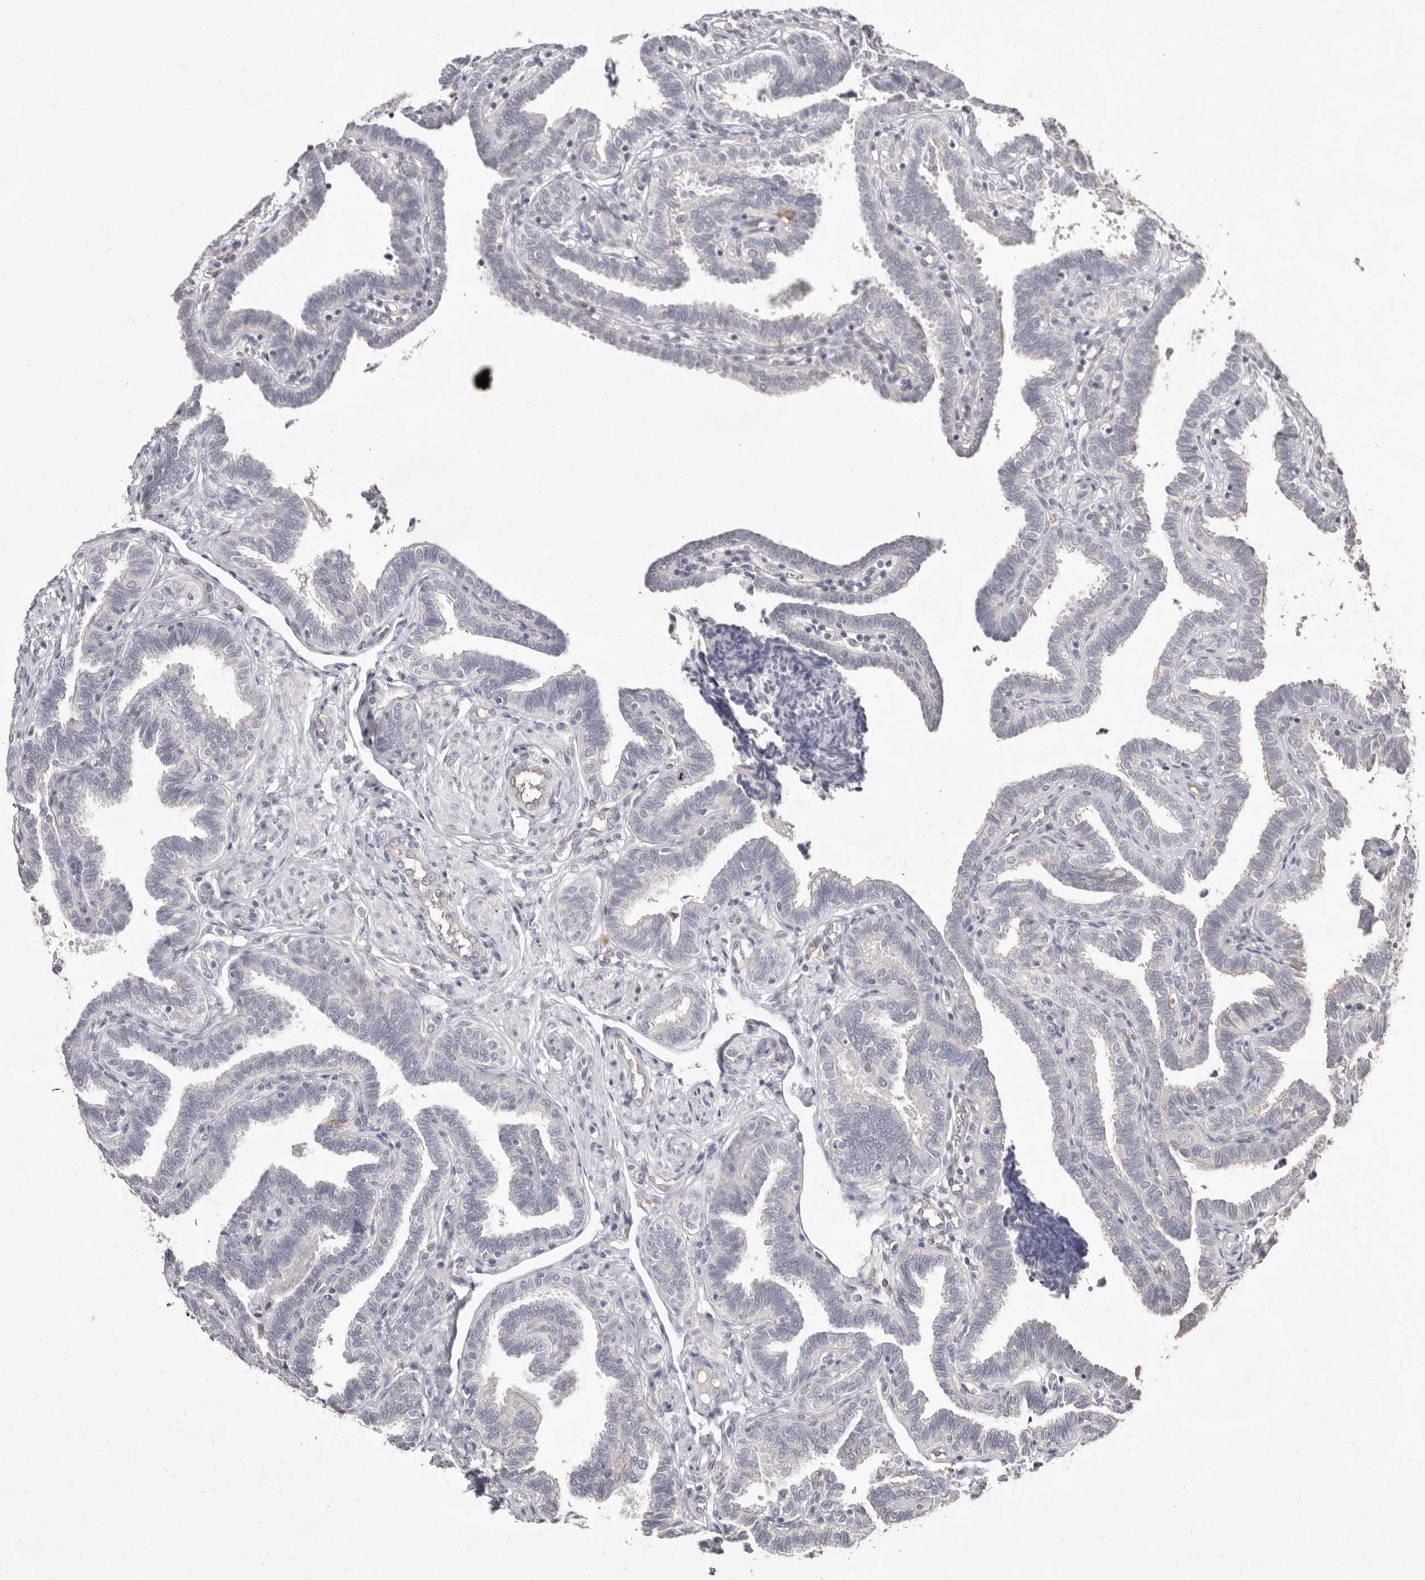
{"staining": {"intensity": "negative", "quantity": "none", "location": "none"}, "tissue": "fallopian tube", "cell_type": "Glandular cells", "image_type": "normal", "snomed": [{"axis": "morphology", "description": "Normal tissue, NOS"}, {"axis": "topography", "description": "Fallopian tube"}], "caption": "The micrograph demonstrates no significant staining in glandular cells of fallopian tube. (Brightfield microscopy of DAB (3,3'-diaminobenzidine) immunohistochemistry at high magnification).", "gene": "MMACHC", "patient": {"sex": "female", "age": 39}}